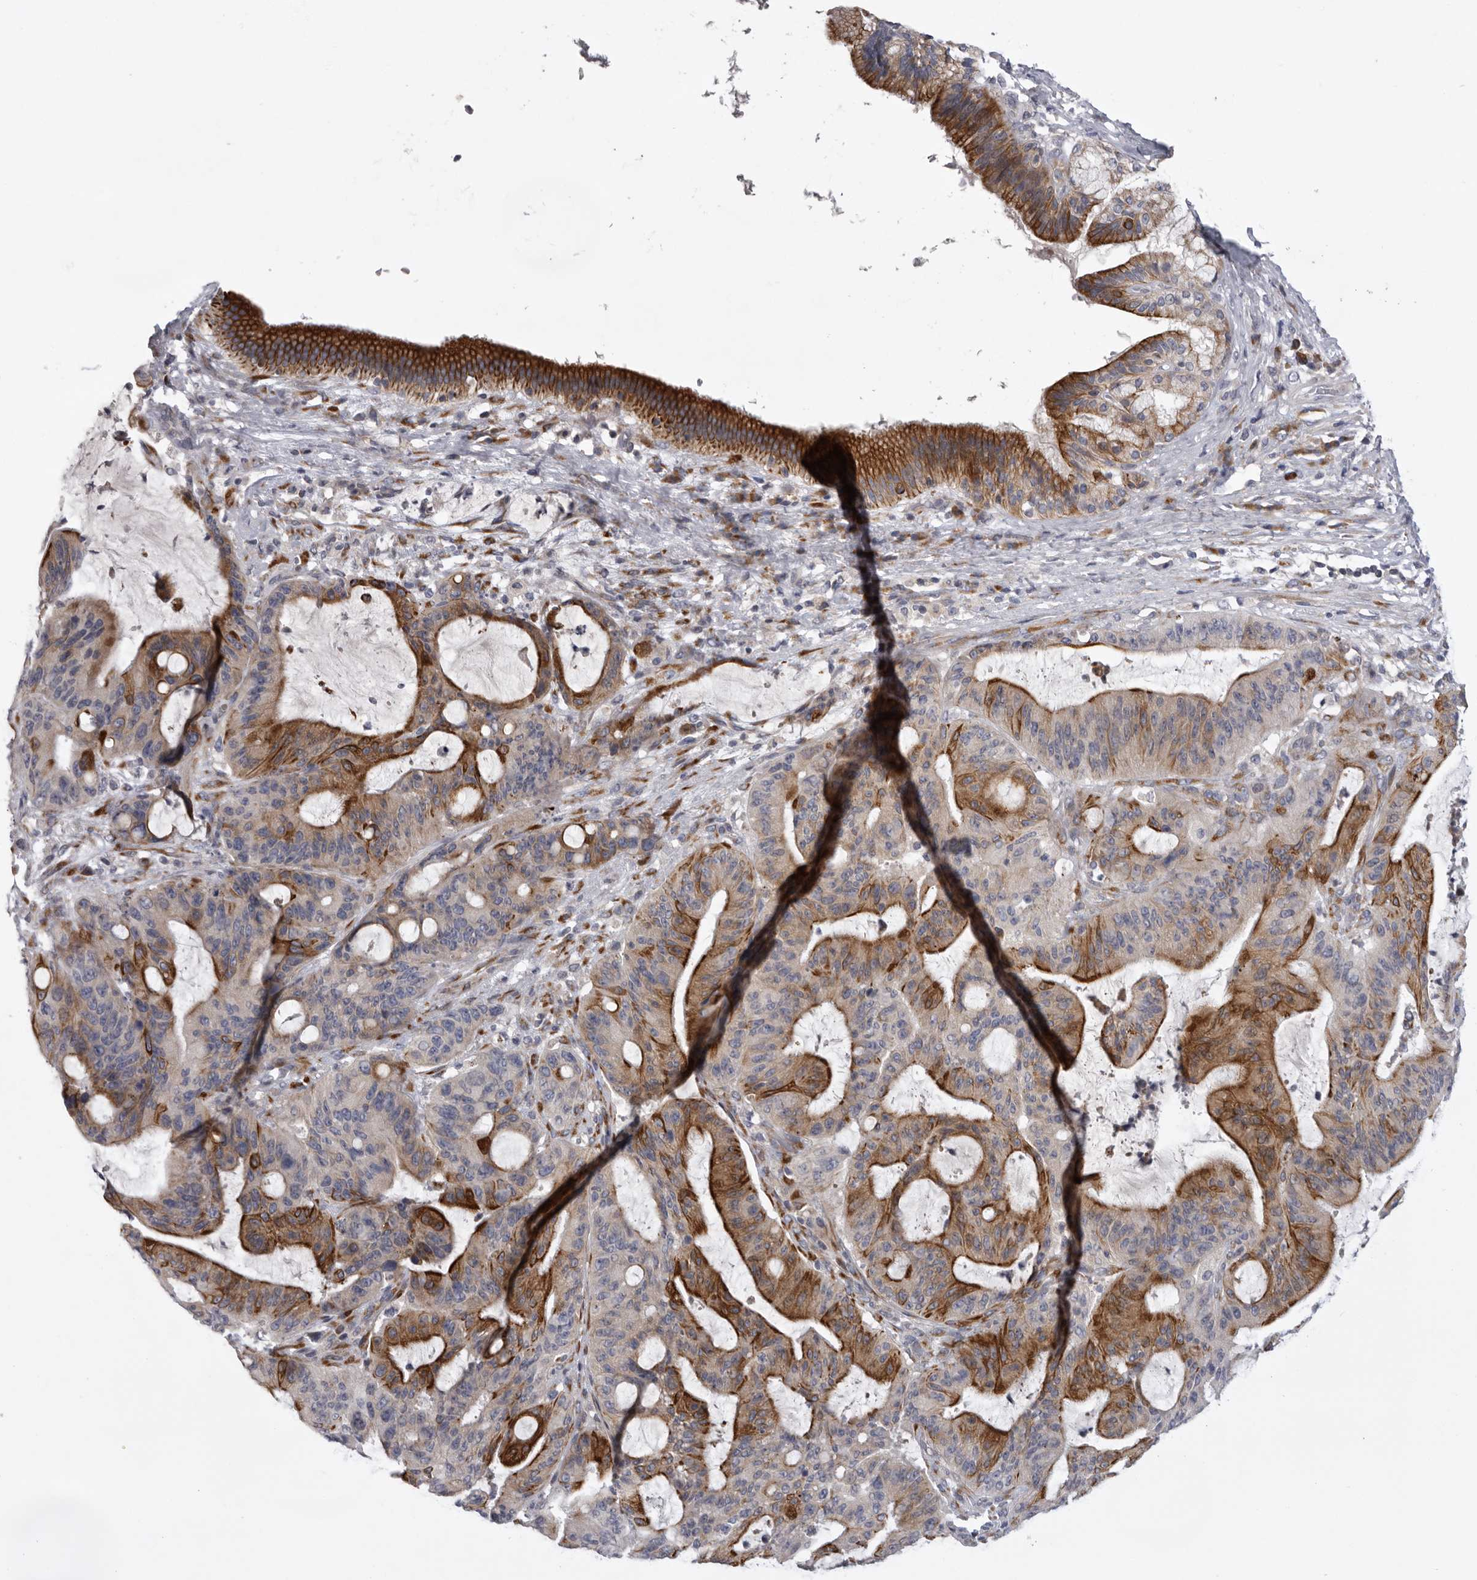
{"staining": {"intensity": "strong", "quantity": ">75%", "location": "cytoplasmic/membranous"}, "tissue": "liver cancer", "cell_type": "Tumor cells", "image_type": "cancer", "snomed": [{"axis": "morphology", "description": "Normal tissue, NOS"}, {"axis": "morphology", "description": "Cholangiocarcinoma"}, {"axis": "topography", "description": "Liver"}, {"axis": "topography", "description": "Peripheral nerve tissue"}], "caption": "Protein staining of cholangiocarcinoma (liver) tissue displays strong cytoplasmic/membranous expression in approximately >75% of tumor cells.", "gene": "USP24", "patient": {"sex": "female", "age": 73}}